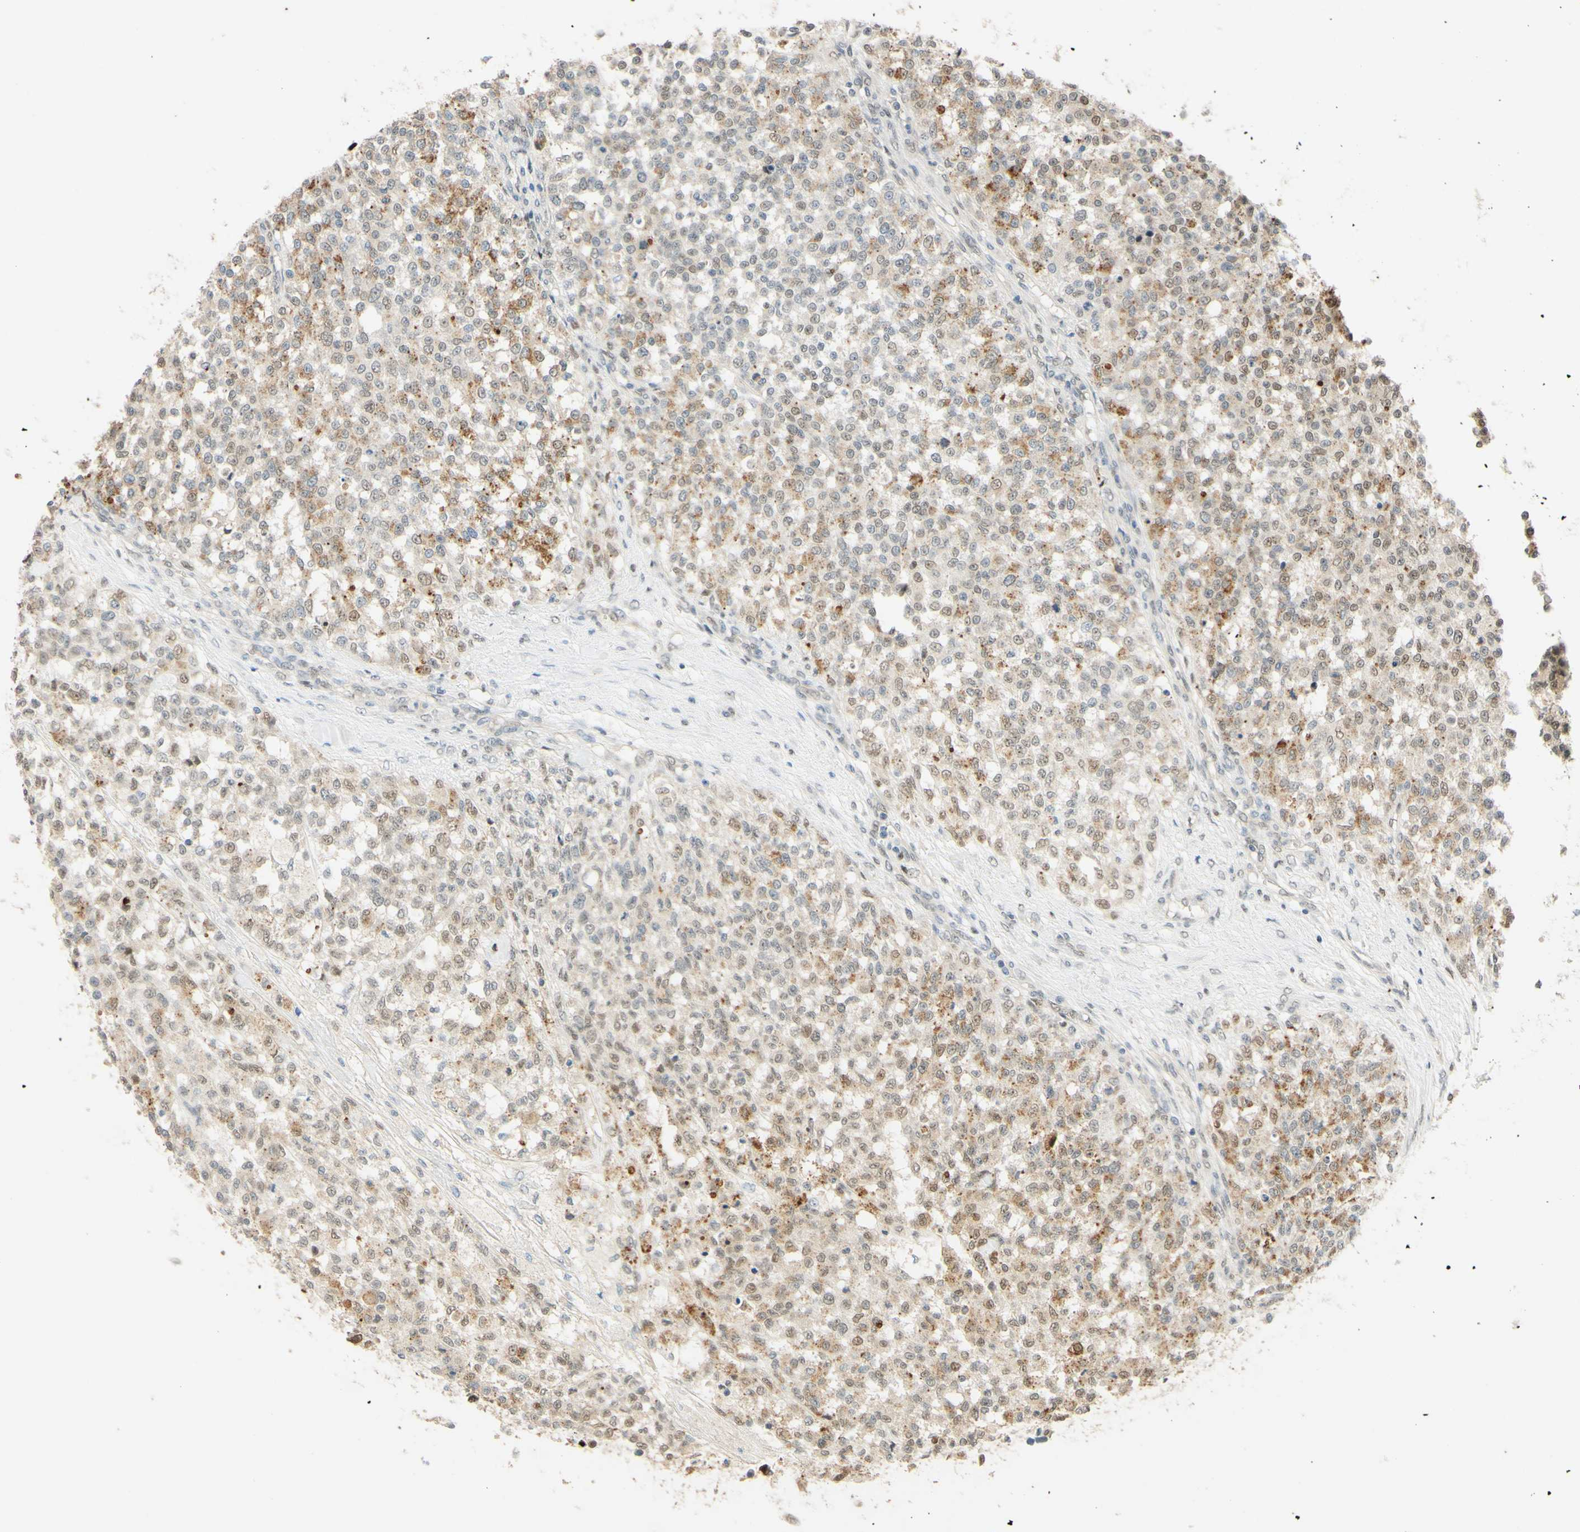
{"staining": {"intensity": "weak", "quantity": "25%-75%", "location": "cytoplasmic/membranous,nuclear"}, "tissue": "testis cancer", "cell_type": "Tumor cells", "image_type": "cancer", "snomed": [{"axis": "morphology", "description": "Seminoma, NOS"}, {"axis": "topography", "description": "Testis"}], "caption": "Tumor cells reveal weak cytoplasmic/membranous and nuclear positivity in about 25%-75% of cells in testis cancer.", "gene": "POLB", "patient": {"sex": "male", "age": 59}}